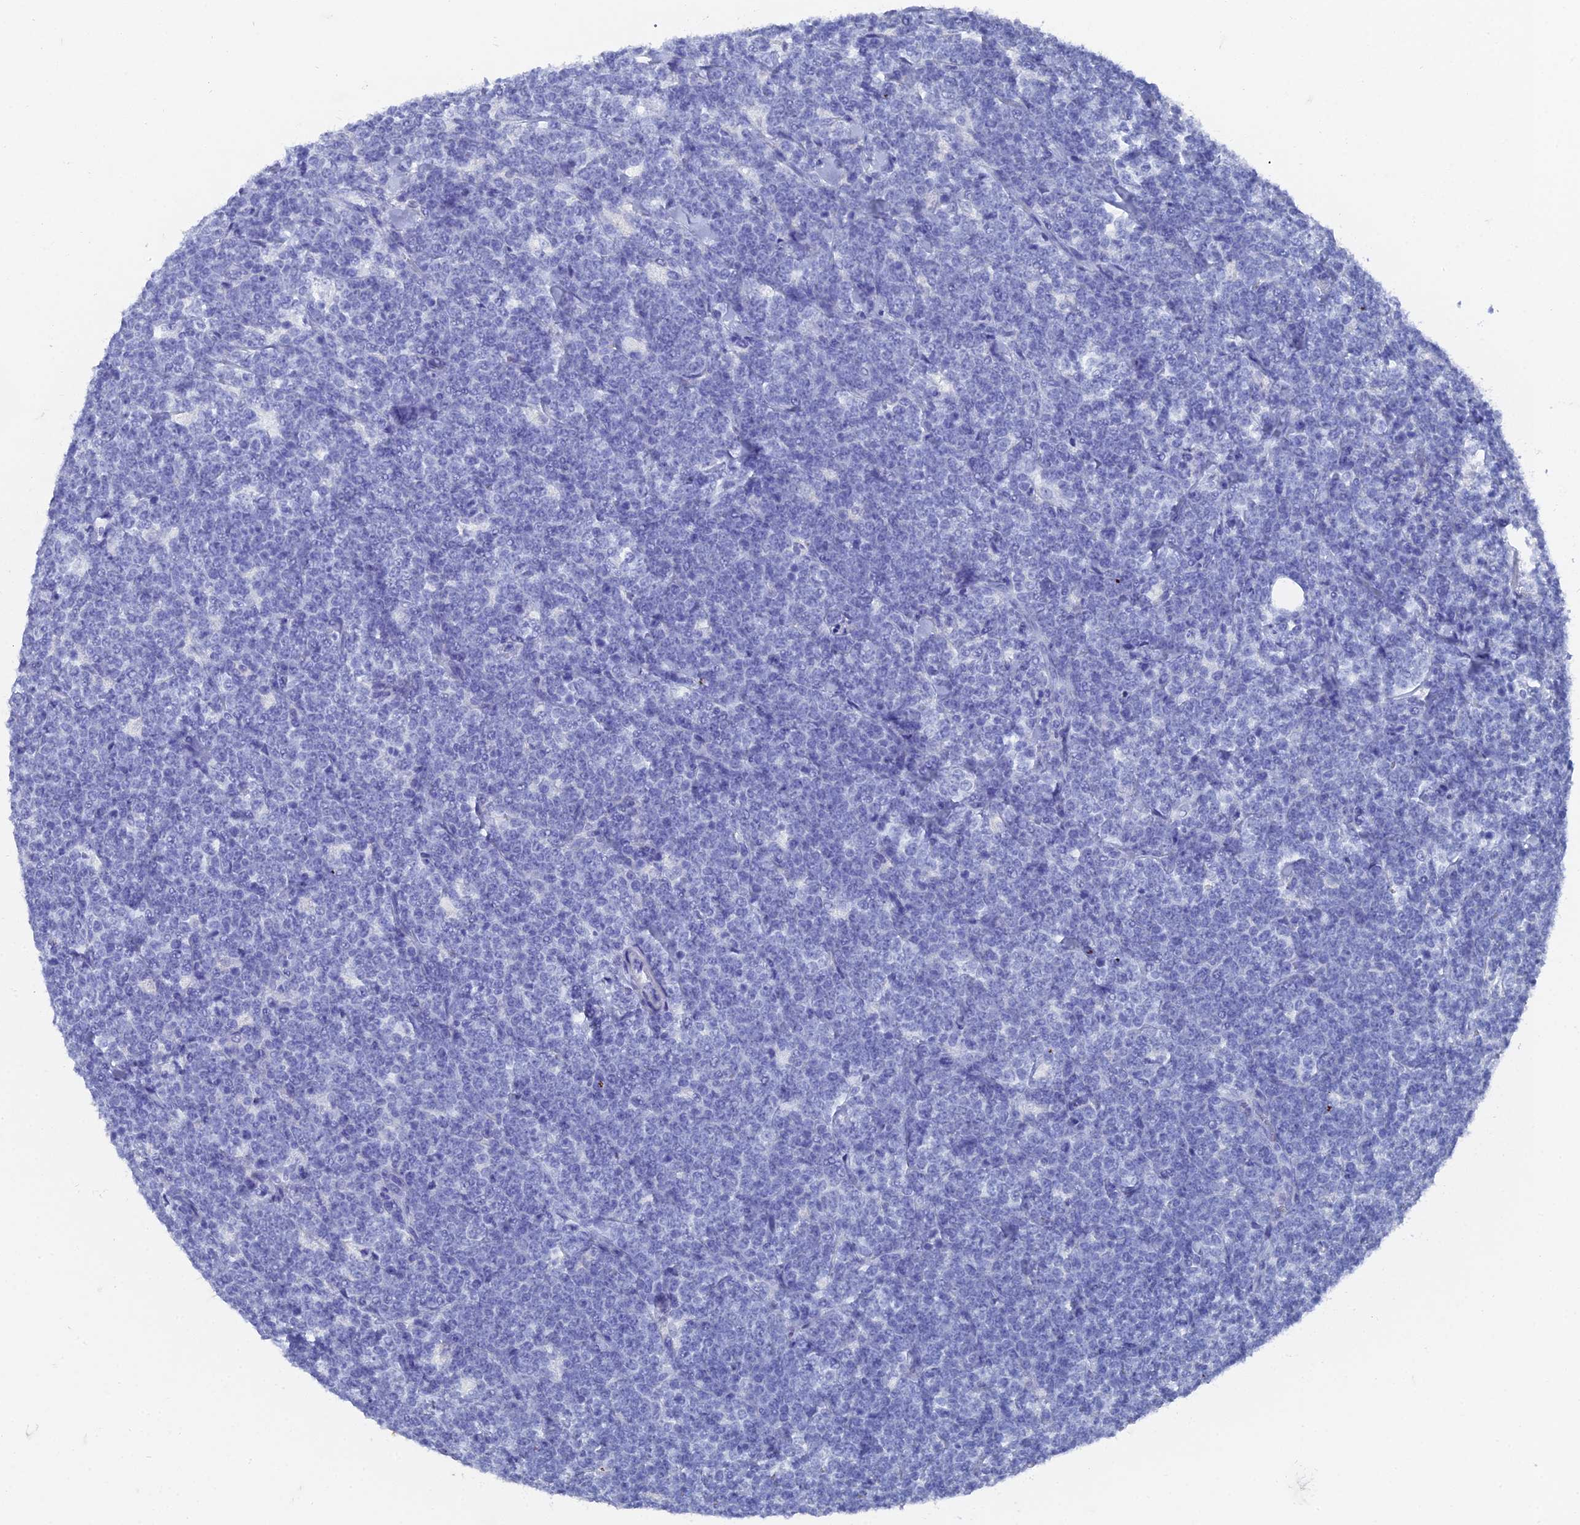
{"staining": {"intensity": "negative", "quantity": "none", "location": "none"}, "tissue": "lymphoma", "cell_type": "Tumor cells", "image_type": "cancer", "snomed": [{"axis": "morphology", "description": "Malignant lymphoma, non-Hodgkin's type, High grade"}, {"axis": "topography", "description": "Small intestine"}], "caption": "The immunohistochemistry micrograph has no significant expression in tumor cells of high-grade malignant lymphoma, non-Hodgkin's type tissue. Brightfield microscopy of IHC stained with DAB (3,3'-diaminobenzidine) (brown) and hematoxylin (blue), captured at high magnification.", "gene": "ENPP3", "patient": {"sex": "male", "age": 8}}